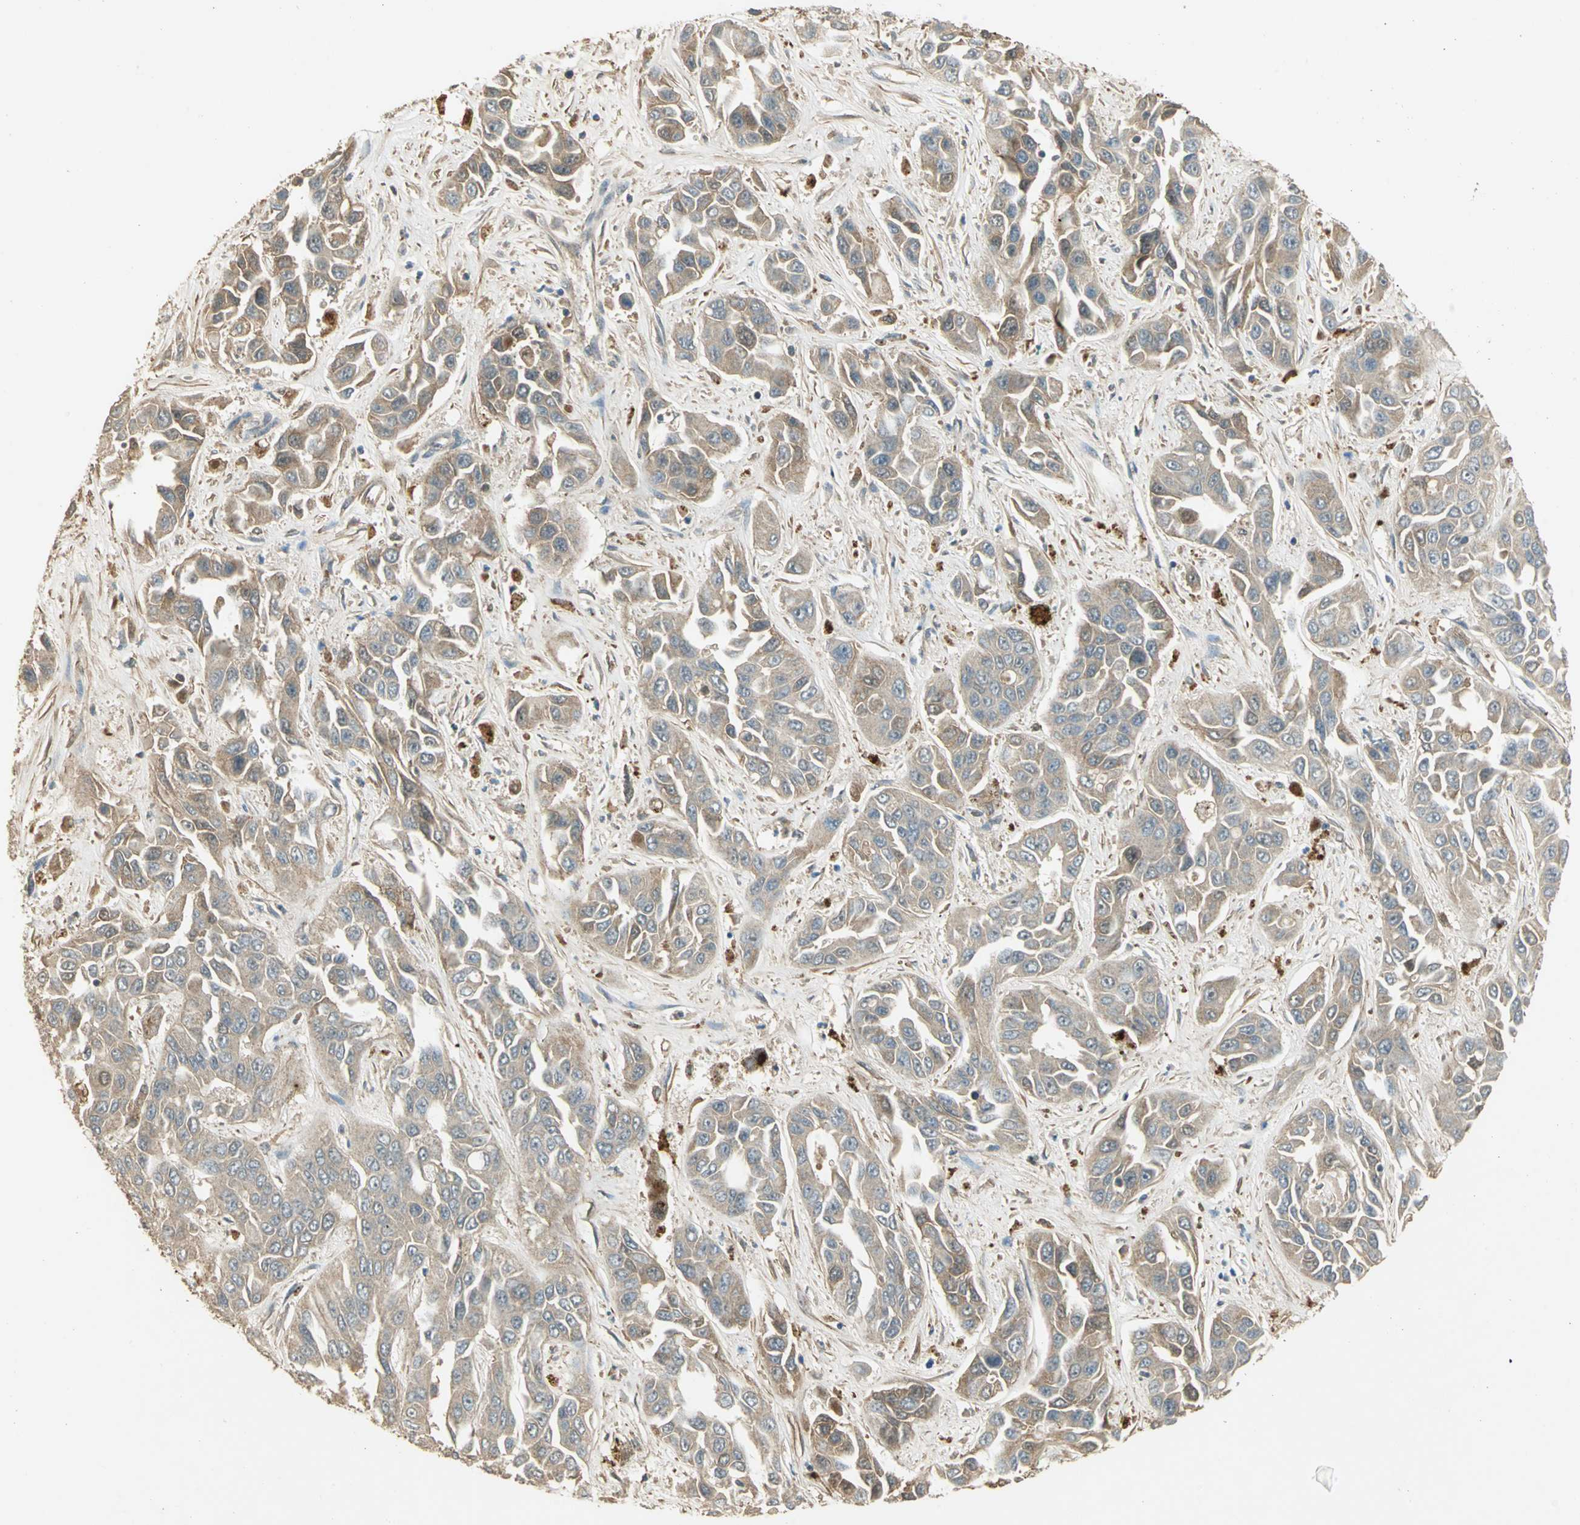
{"staining": {"intensity": "weak", "quantity": ">75%", "location": "cytoplasmic/membranous"}, "tissue": "liver cancer", "cell_type": "Tumor cells", "image_type": "cancer", "snomed": [{"axis": "morphology", "description": "Cholangiocarcinoma"}, {"axis": "topography", "description": "Liver"}], "caption": "A low amount of weak cytoplasmic/membranous expression is appreciated in approximately >75% of tumor cells in liver cancer (cholangiocarcinoma) tissue.", "gene": "KEAP1", "patient": {"sex": "female", "age": 52}}